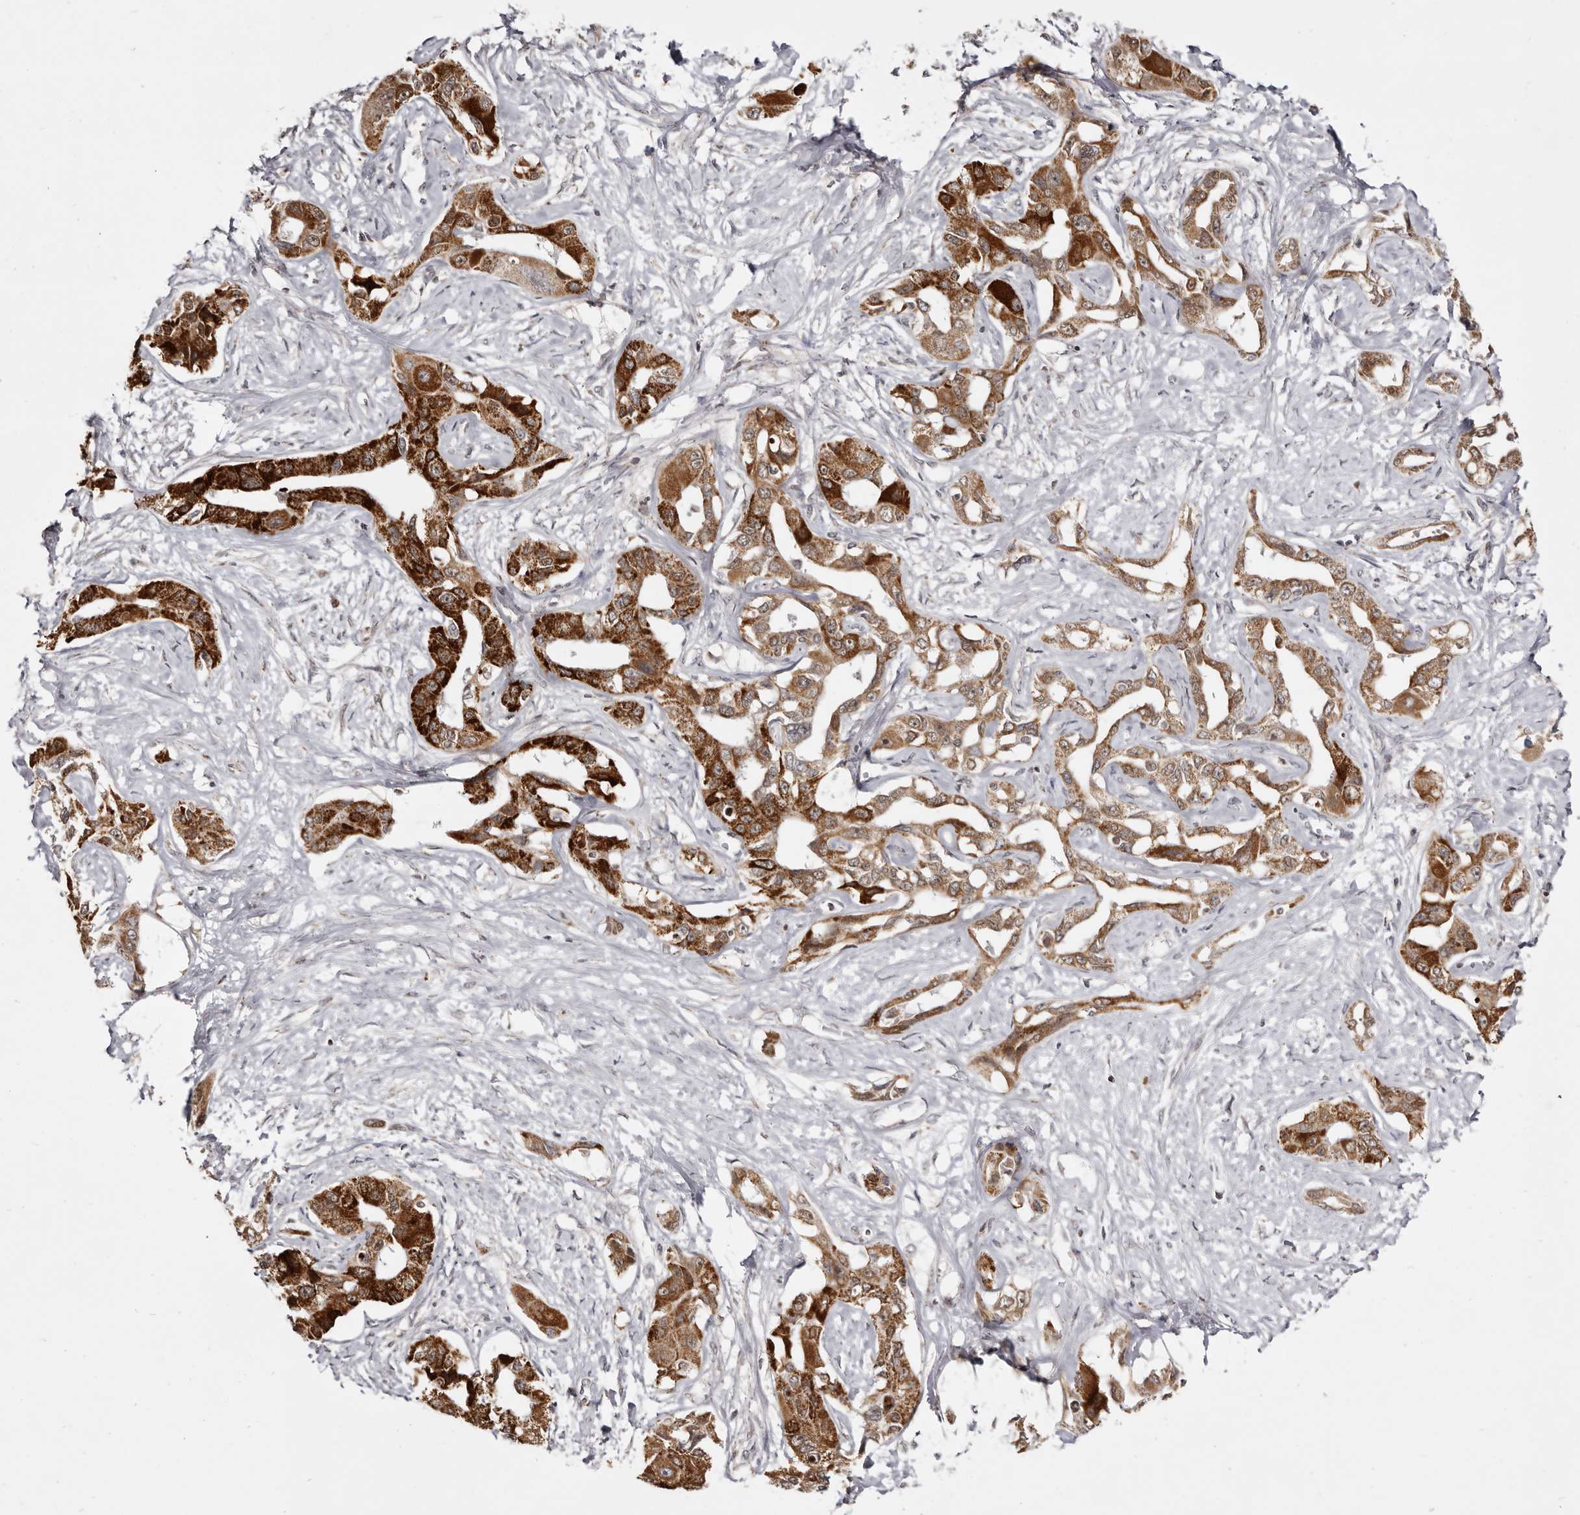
{"staining": {"intensity": "strong", "quantity": ">75%", "location": "cytoplasmic/membranous"}, "tissue": "liver cancer", "cell_type": "Tumor cells", "image_type": "cancer", "snomed": [{"axis": "morphology", "description": "Cholangiocarcinoma"}, {"axis": "topography", "description": "Liver"}], "caption": "Strong cytoplasmic/membranous staining is seen in approximately >75% of tumor cells in liver cancer (cholangiocarcinoma).", "gene": "THUMPD1", "patient": {"sex": "male", "age": 59}}